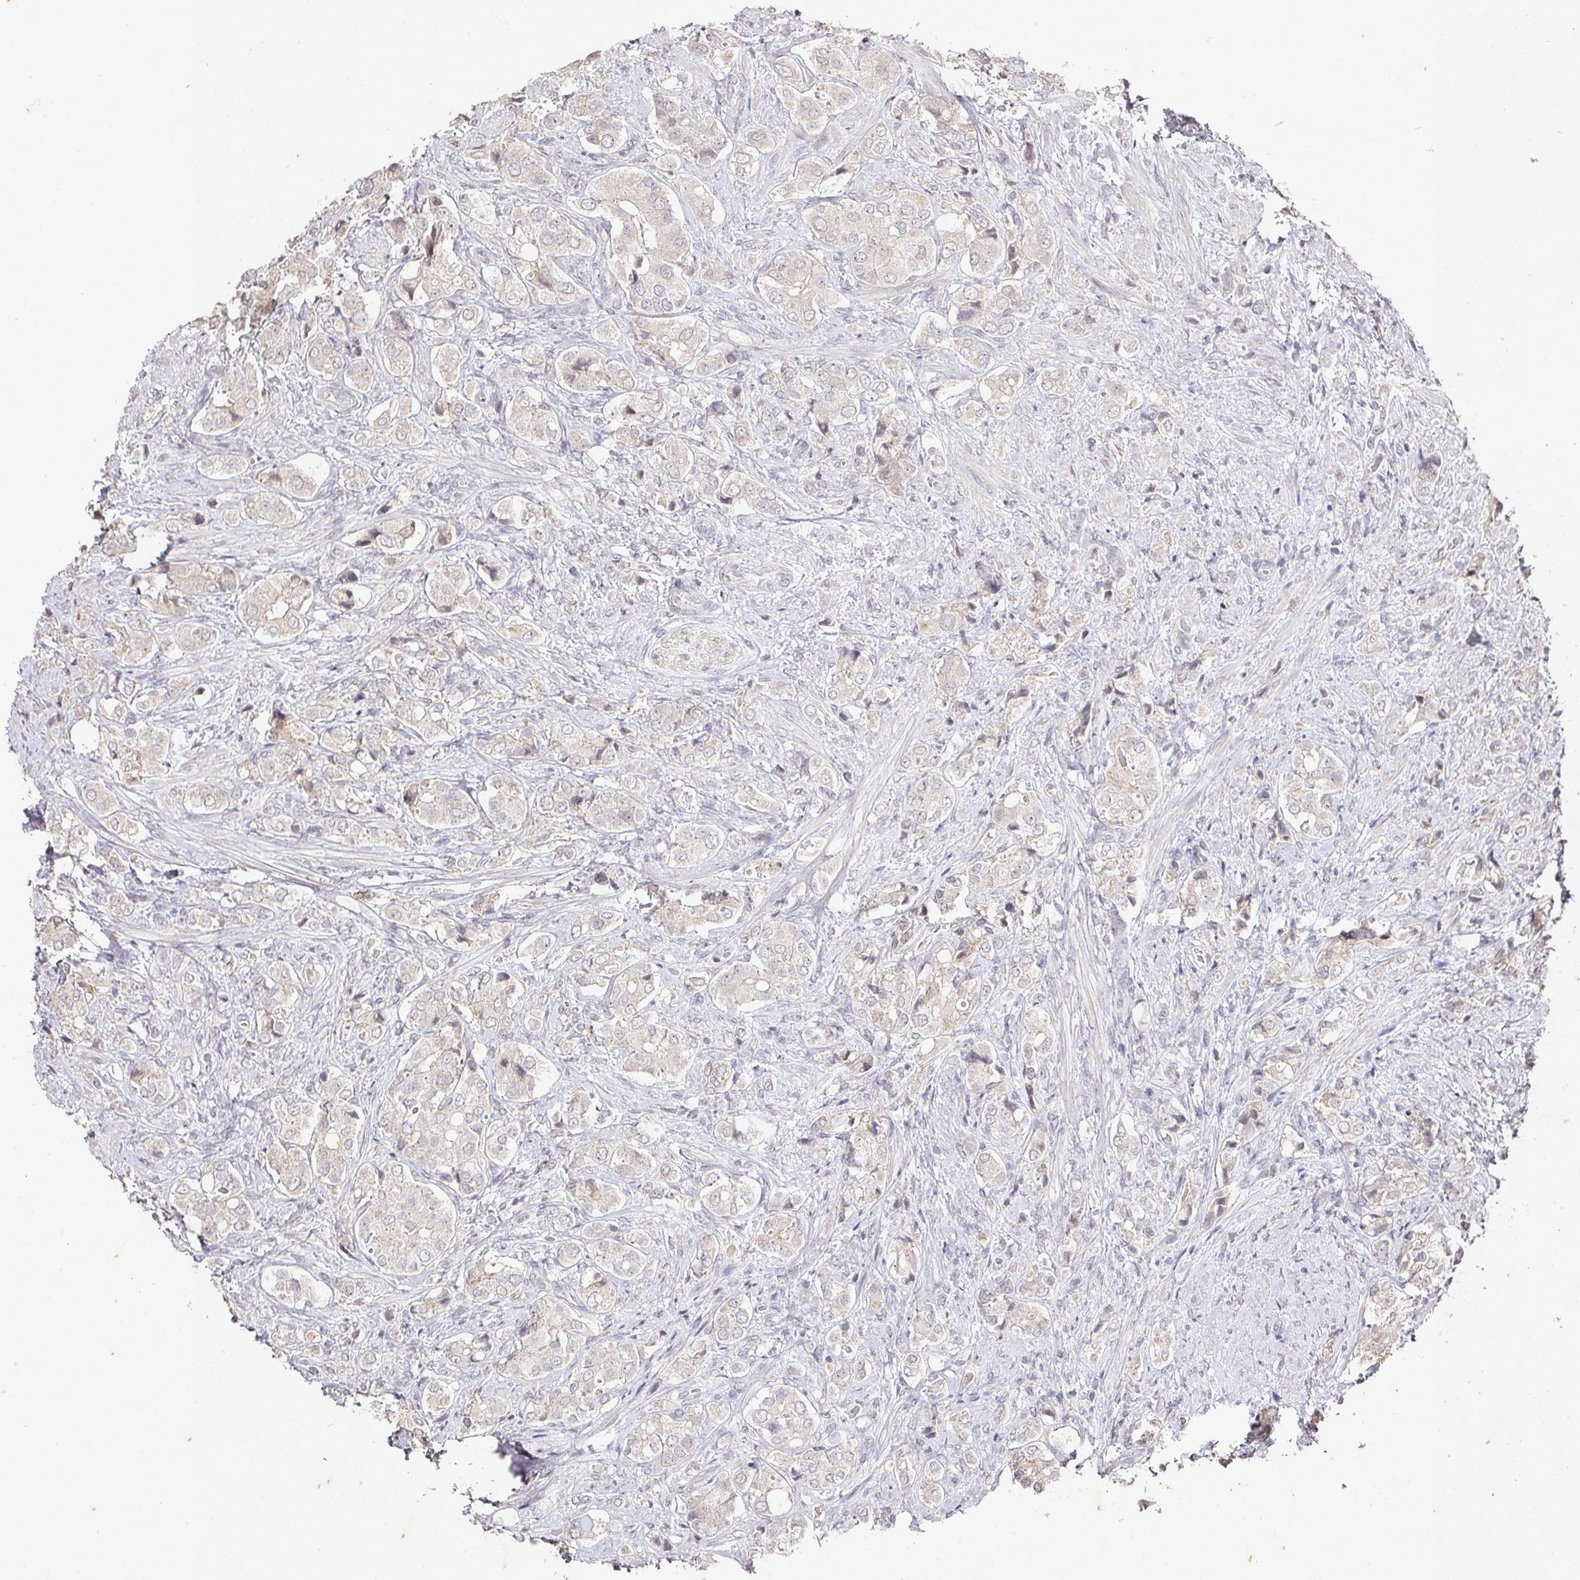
{"staining": {"intensity": "negative", "quantity": "none", "location": "none"}, "tissue": "prostate cancer", "cell_type": "Tumor cells", "image_type": "cancer", "snomed": [{"axis": "morphology", "description": "Adenocarcinoma, High grade"}, {"axis": "topography", "description": "Prostate"}], "caption": "This is a image of immunohistochemistry staining of prostate cancer (adenocarcinoma (high-grade)), which shows no expression in tumor cells.", "gene": "CAPN5", "patient": {"sex": "male", "age": 65}}